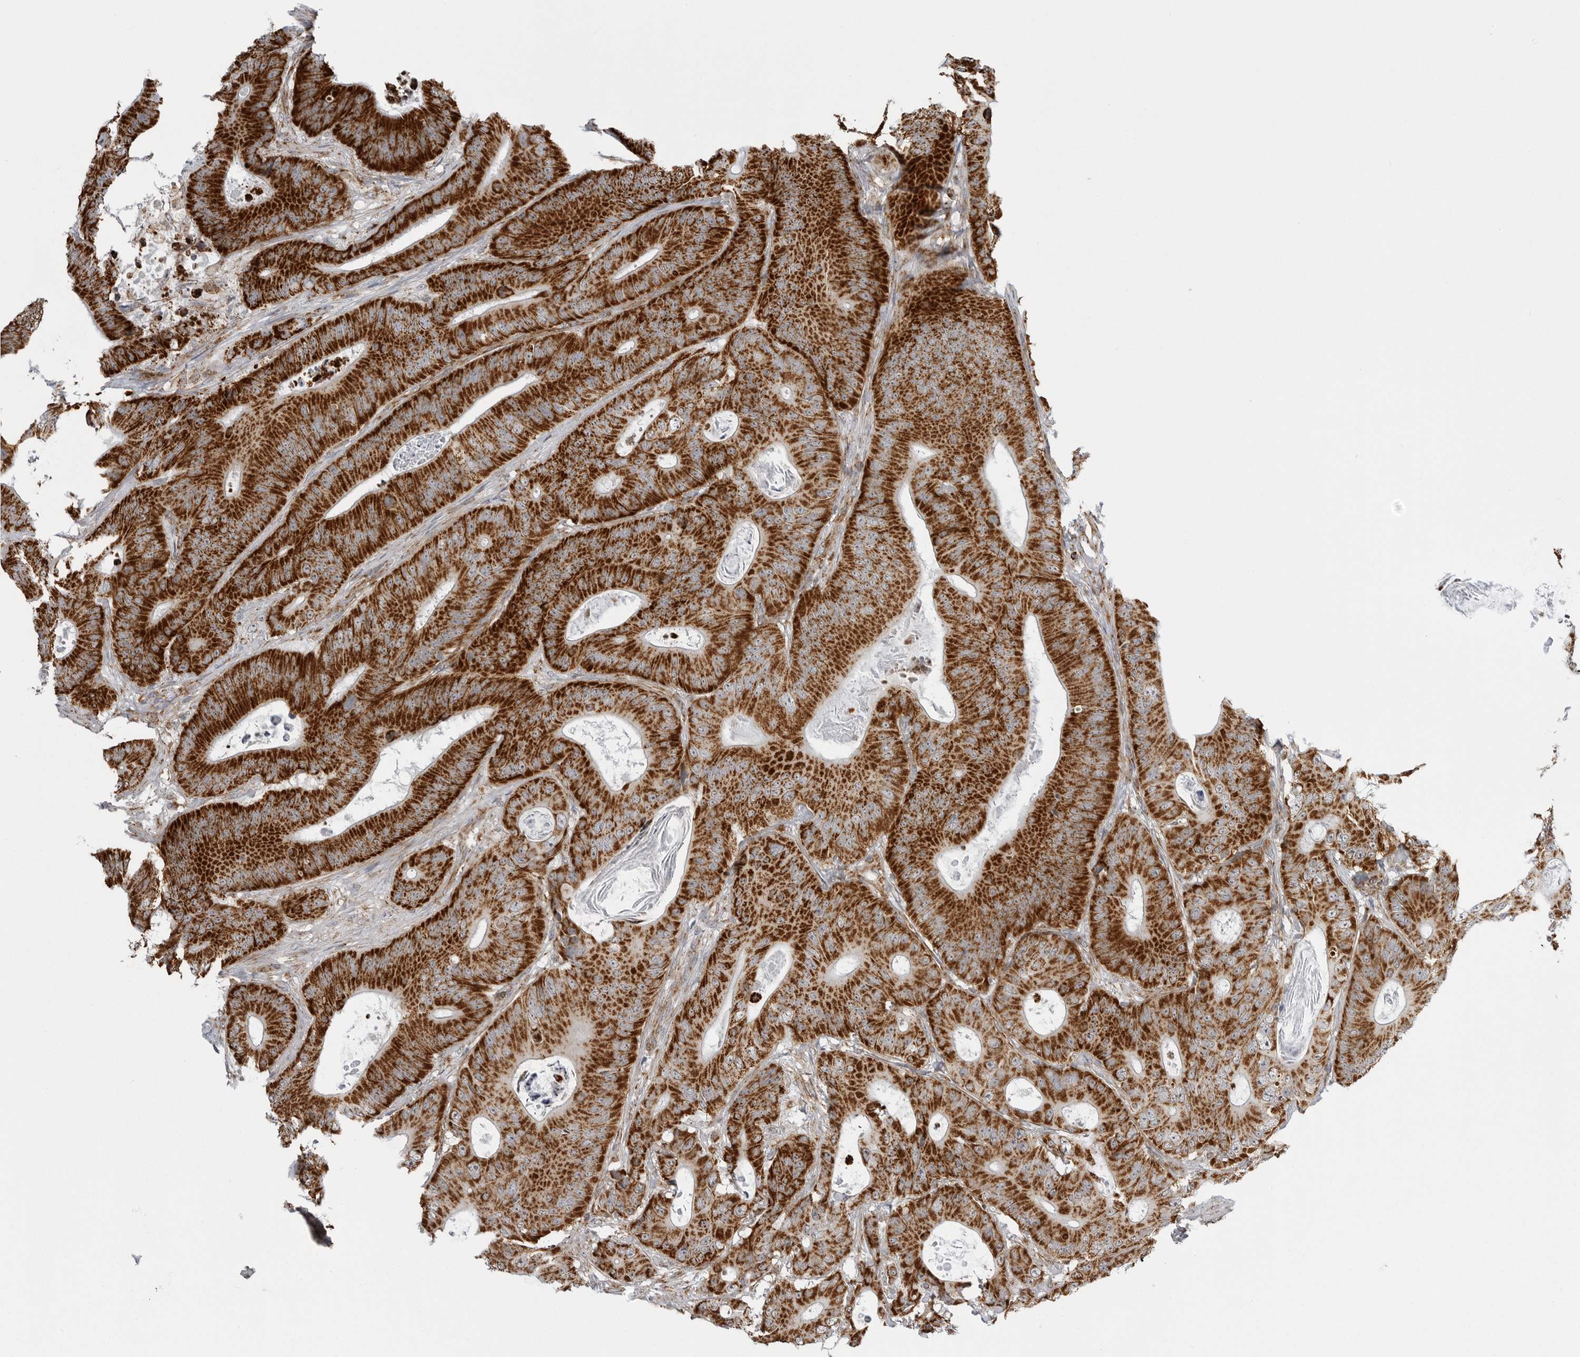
{"staining": {"intensity": "strong", "quantity": ">75%", "location": "cytoplasmic/membranous"}, "tissue": "colorectal cancer", "cell_type": "Tumor cells", "image_type": "cancer", "snomed": [{"axis": "morphology", "description": "Adenocarcinoma, NOS"}, {"axis": "topography", "description": "Colon"}], "caption": "Immunohistochemistry (IHC) staining of colorectal adenocarcinoma, which shows high levels of strong cytoplasmic/membranous positivity in about >75% of tumor cells indicating strong cytoplasmic/membranous protein staining. The staining was performed using DAB (3,3'-diaminobenzidine) (brown) for protein detection and nuclei were counterstained in hematoxylin (blue).", "gene": "FH", "patient": {"sex": "male", "age": 83}}